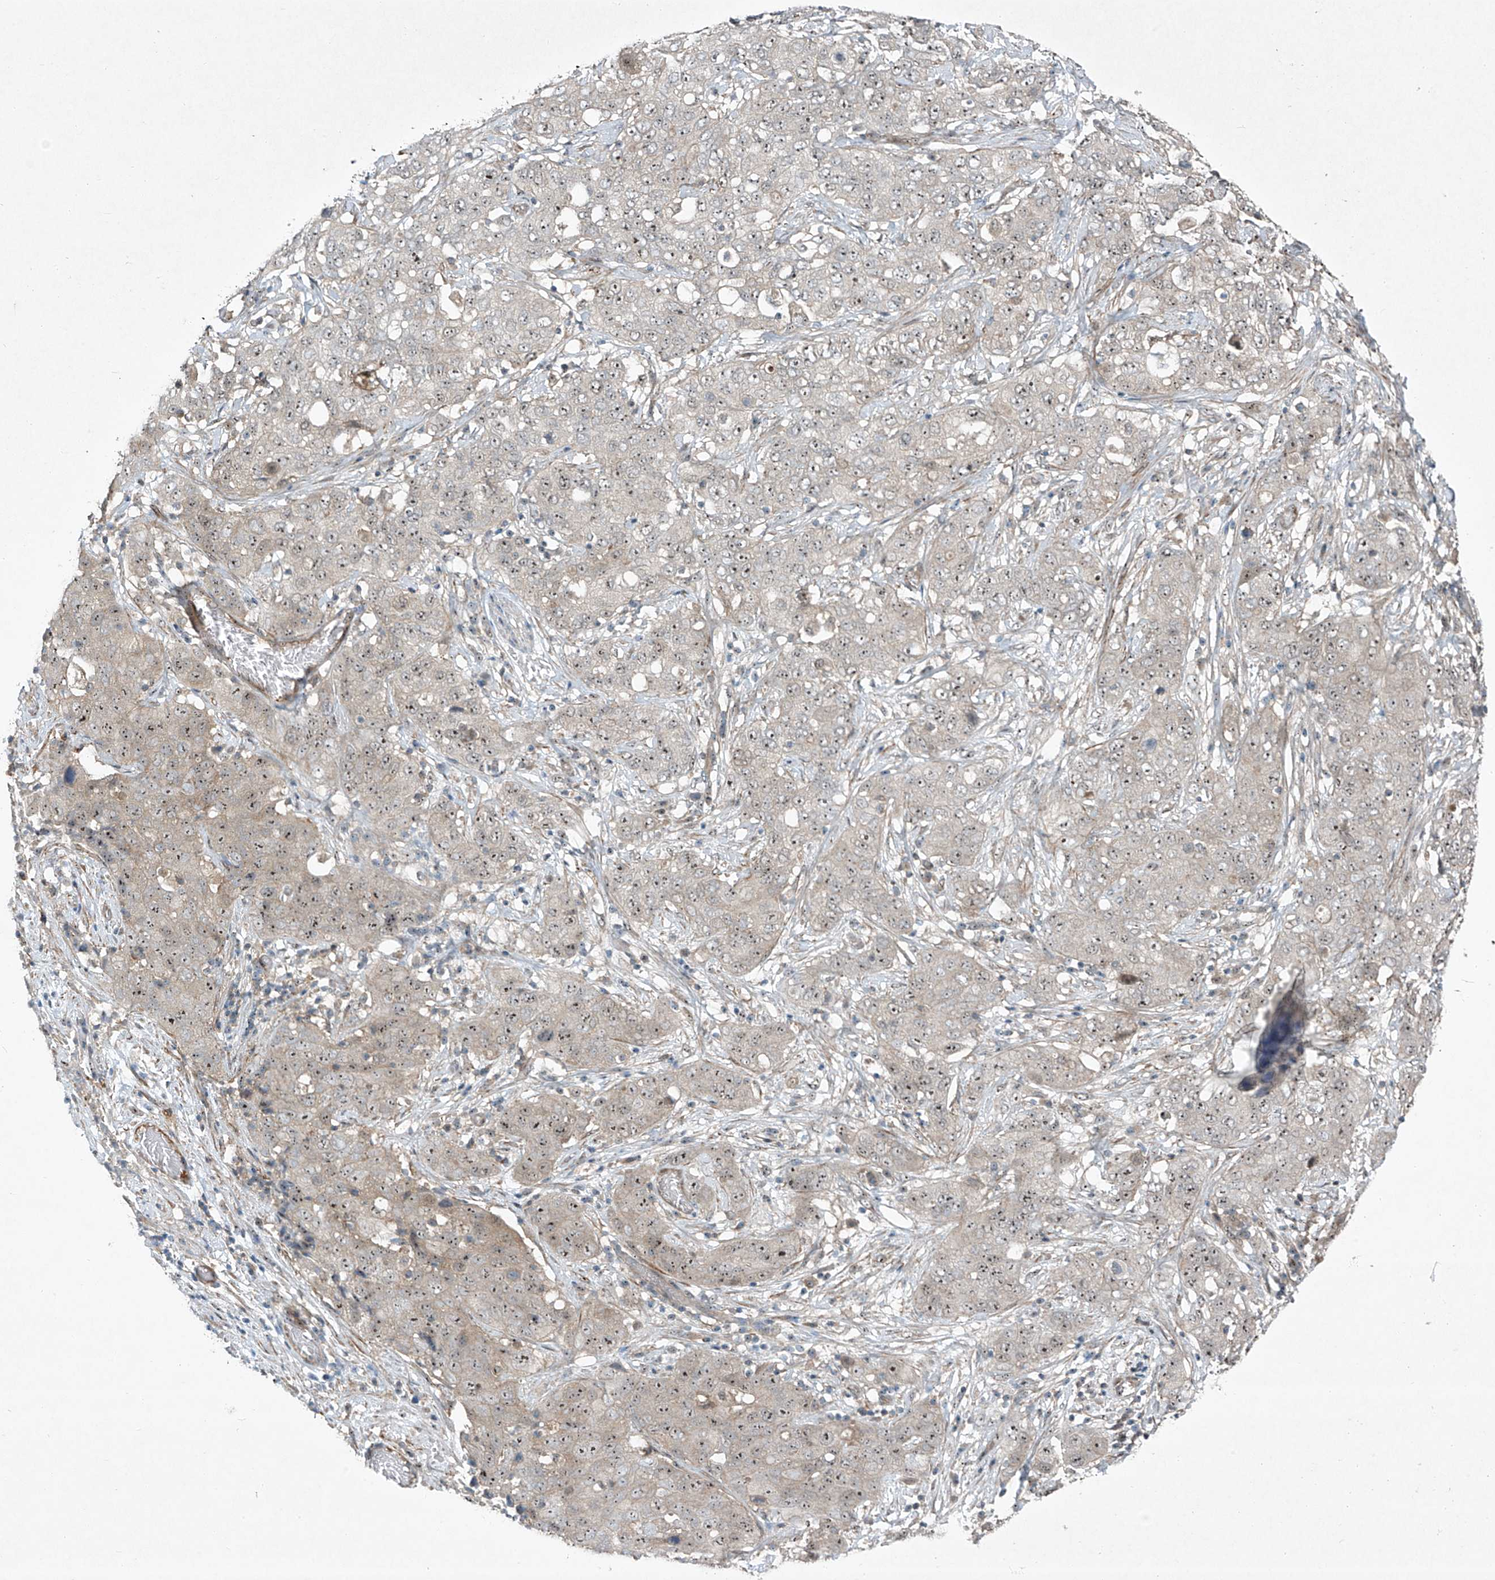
{"staining": {"intensity": "weak", "quantity": "25%-75%", "location": "nuclear"}, "tissue": "stomach cancer", "cell_type": "Tumor cells", "image_type": "cancer", "snomed": [{"axis": "morphology", "description": "Normal tissue, NOS"}, {"axis": "morphology", "description": "Adenocarcinoma, NOS"}, {"axis": "topography", "description": "Lymph node"}, {"axis": "topography", "description": "Stomach"}], "caption": "This is an image of immunohistochemistry staining of stomach cancer, which shows weak positivity in the nuclear of tumor cells.", "gene": "PPCS", "patient": {"sex": "male", "age": 48}}